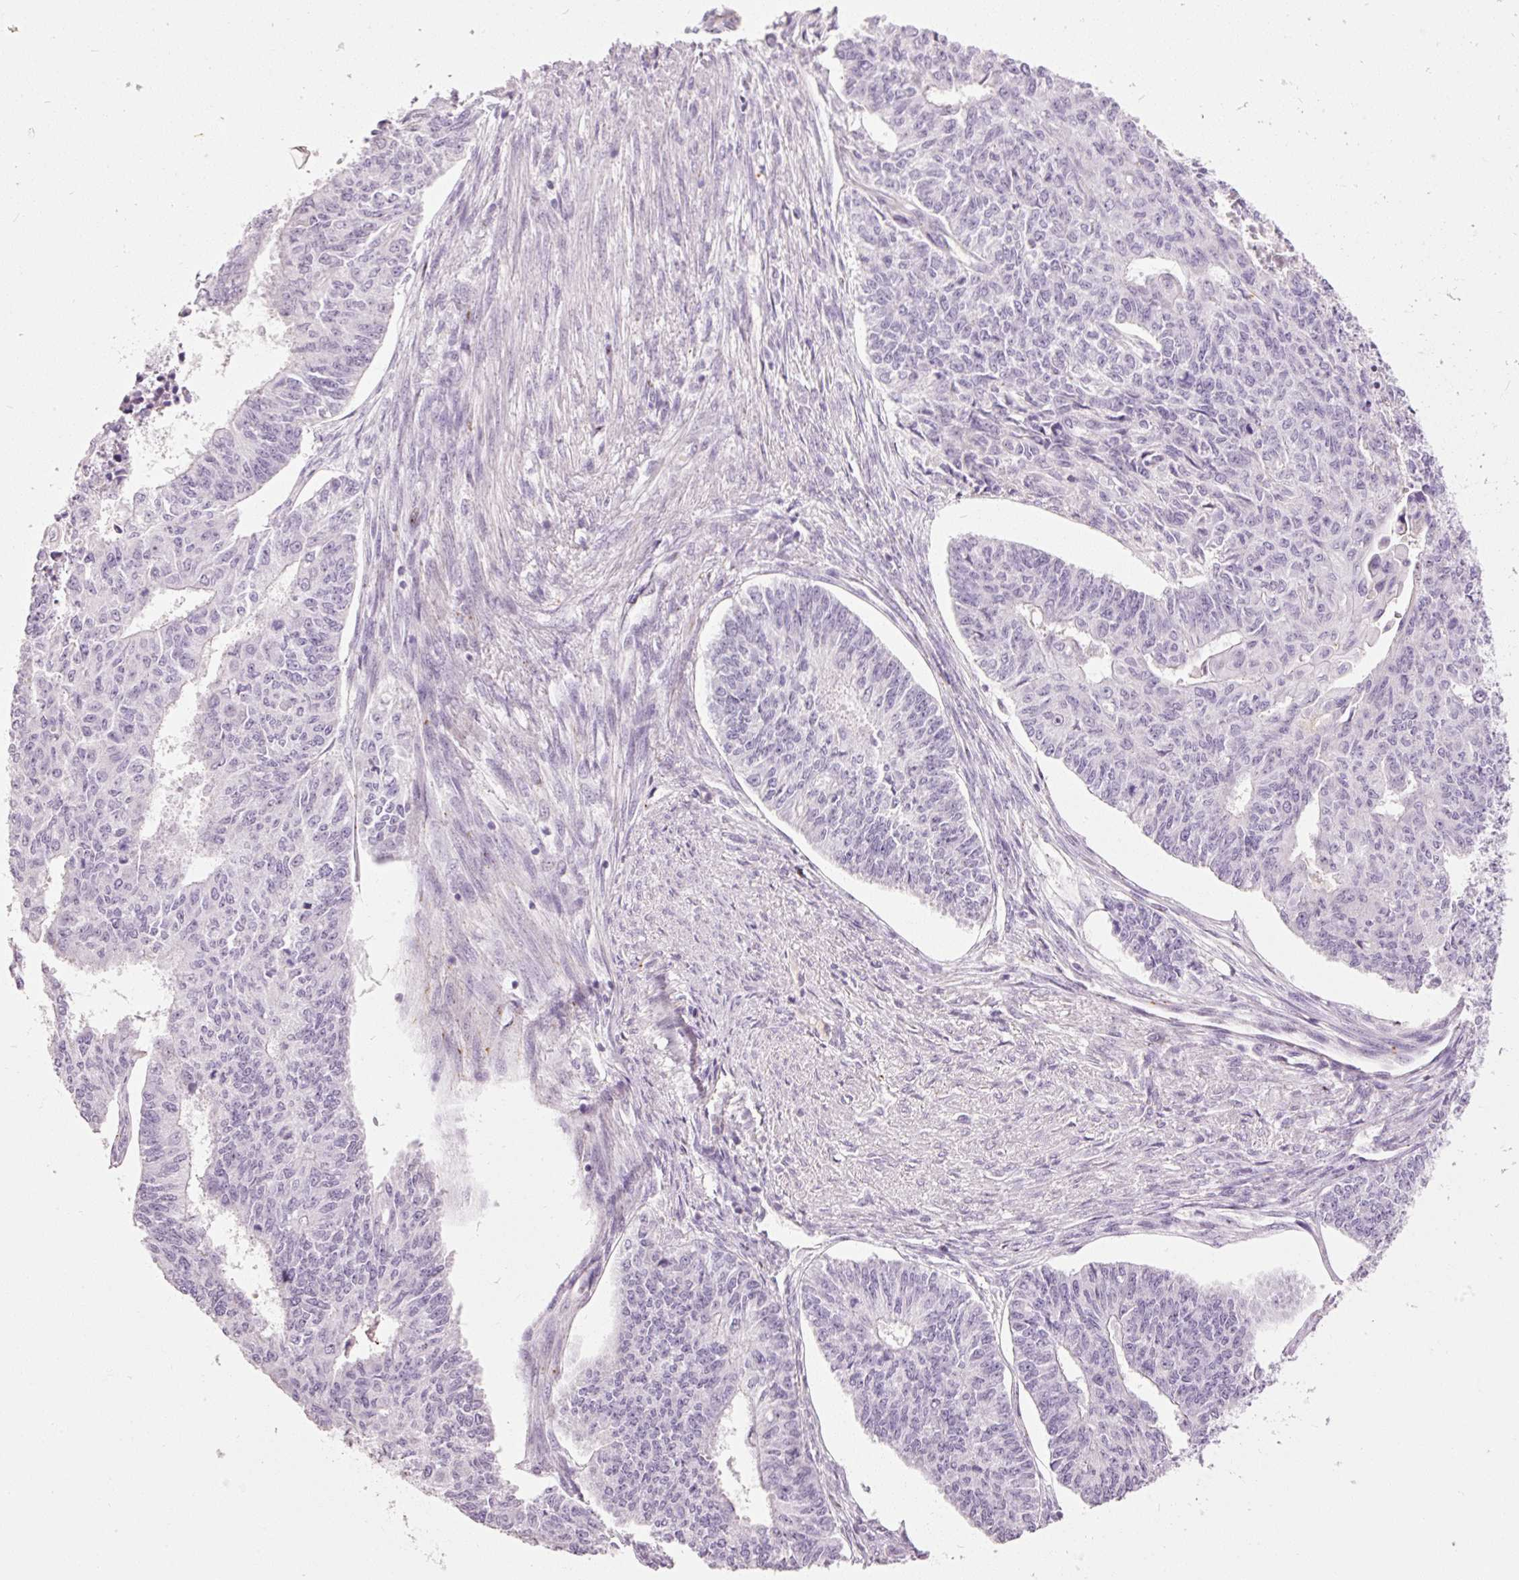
{"staining": {"intensity": "negative", "quantity": "none", "location": "none"}, "tissue": "endometrial cancer", "cell_type": "Tumor cells", "image_type": "cancer", "snomed": [{"axis": "morphology", "description": "Adenocarcinoma, NOS"}, {"axis": "topography", "description": "Endometrium"}], "caption": "IHC image of endometrial cancer (adenocarcinoma) stained for a protein (brown), which shows no positivity in tumor cells. Nuclei are stained in blue.", "gene": "MUC5AC", "patient": {"sex": "female", "age": 32}}